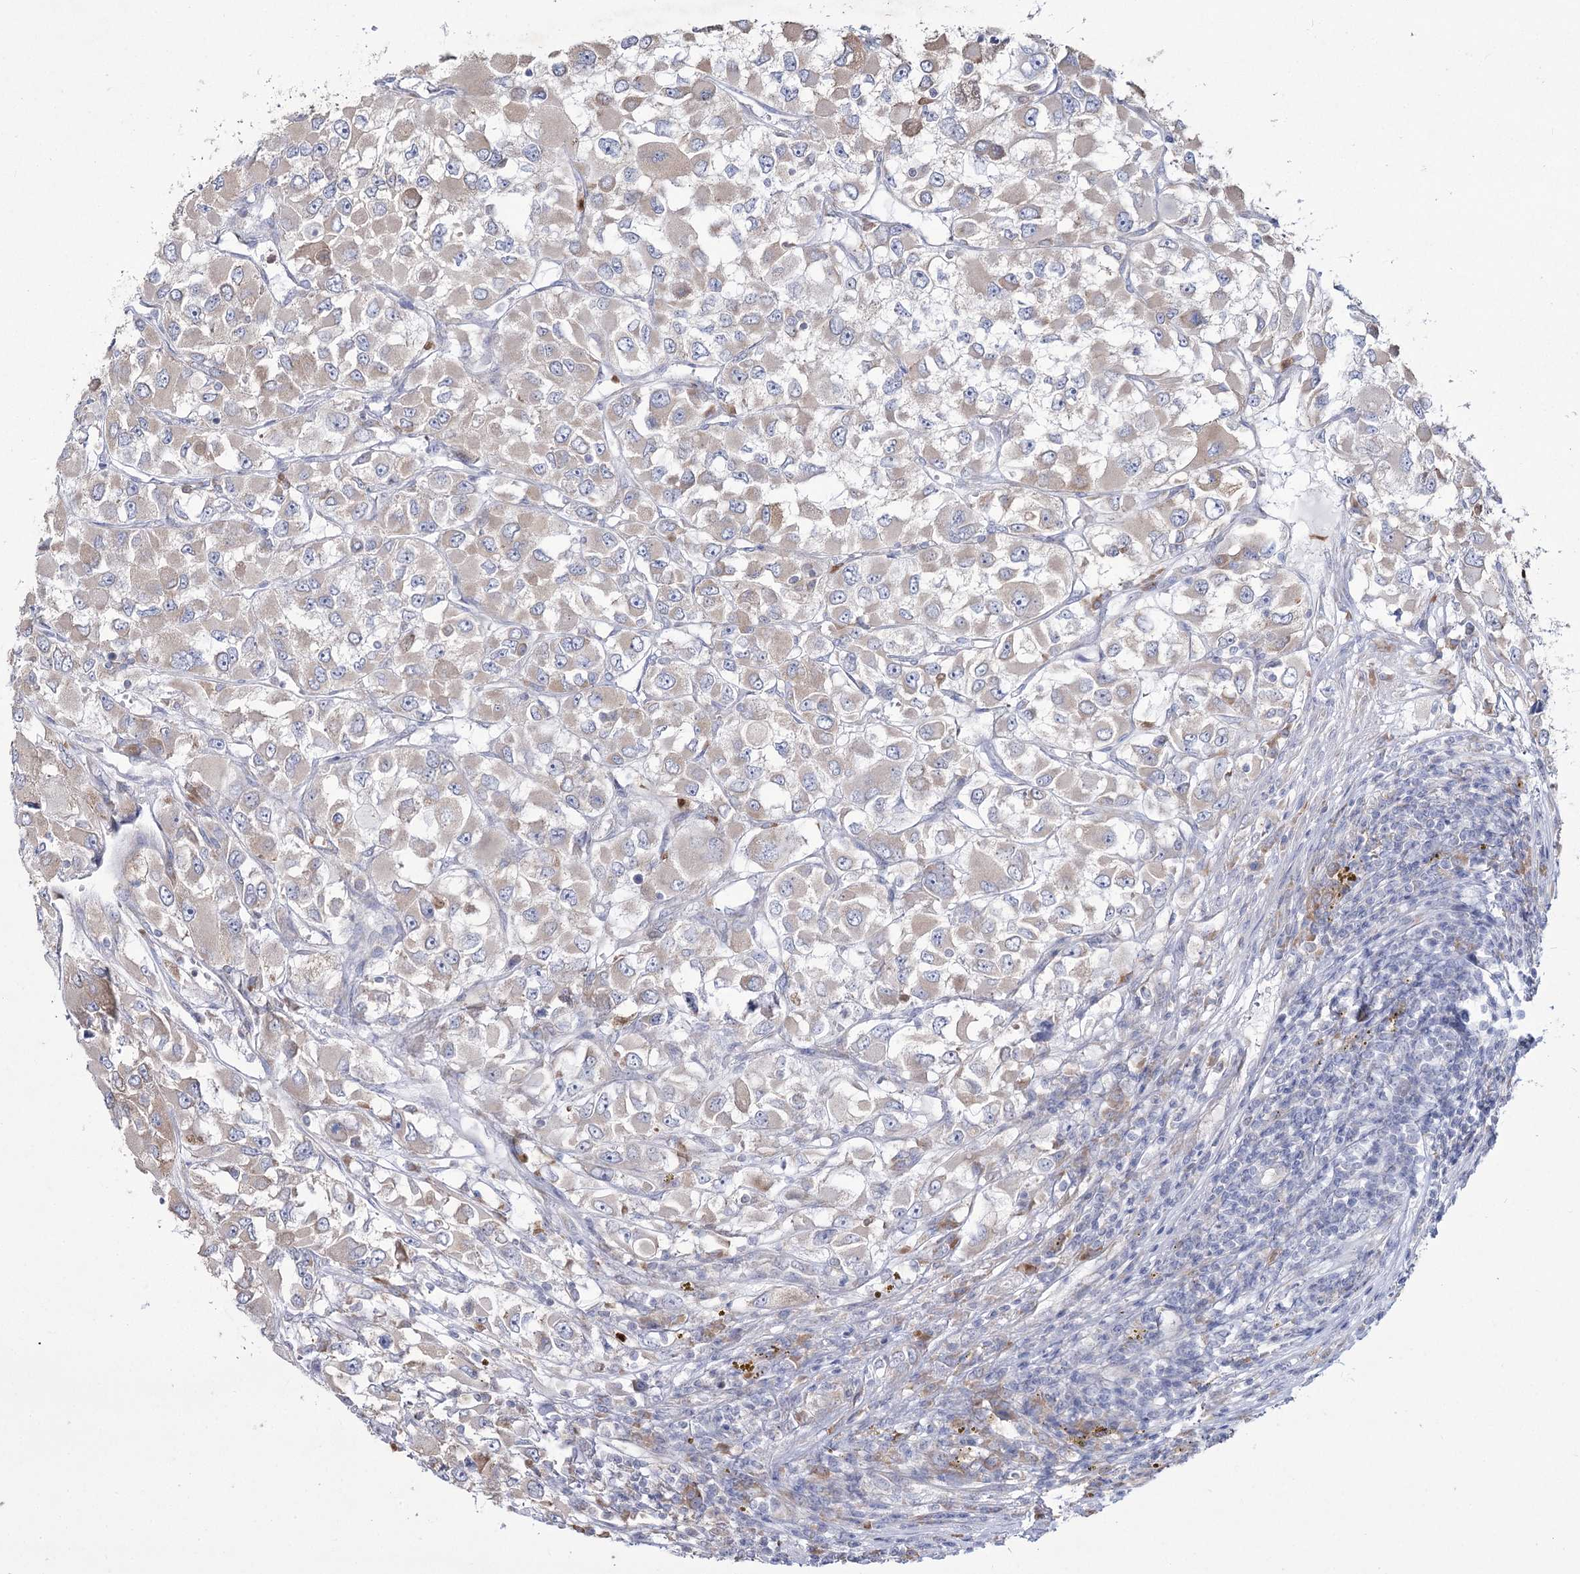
{"staining": {"intensity": "negative", "quantity": "none", "location": "none"}, "tissue": "renal cancer", "cell_type": "Tumor cells", "image_type": "cancer", "snomed": [{"axis": "morphology", "description": "Adenocarcinoma, NOS"}, {"axis": "topography", "description": "Kidney"}], "caption": "This is a micrograph of immunohistochemistry staining of adenocarcinoma (renal), which shows no expression in tumor cells.", "gene": "NIPAL4", "patient": {"sex": "female", "age": 52}}